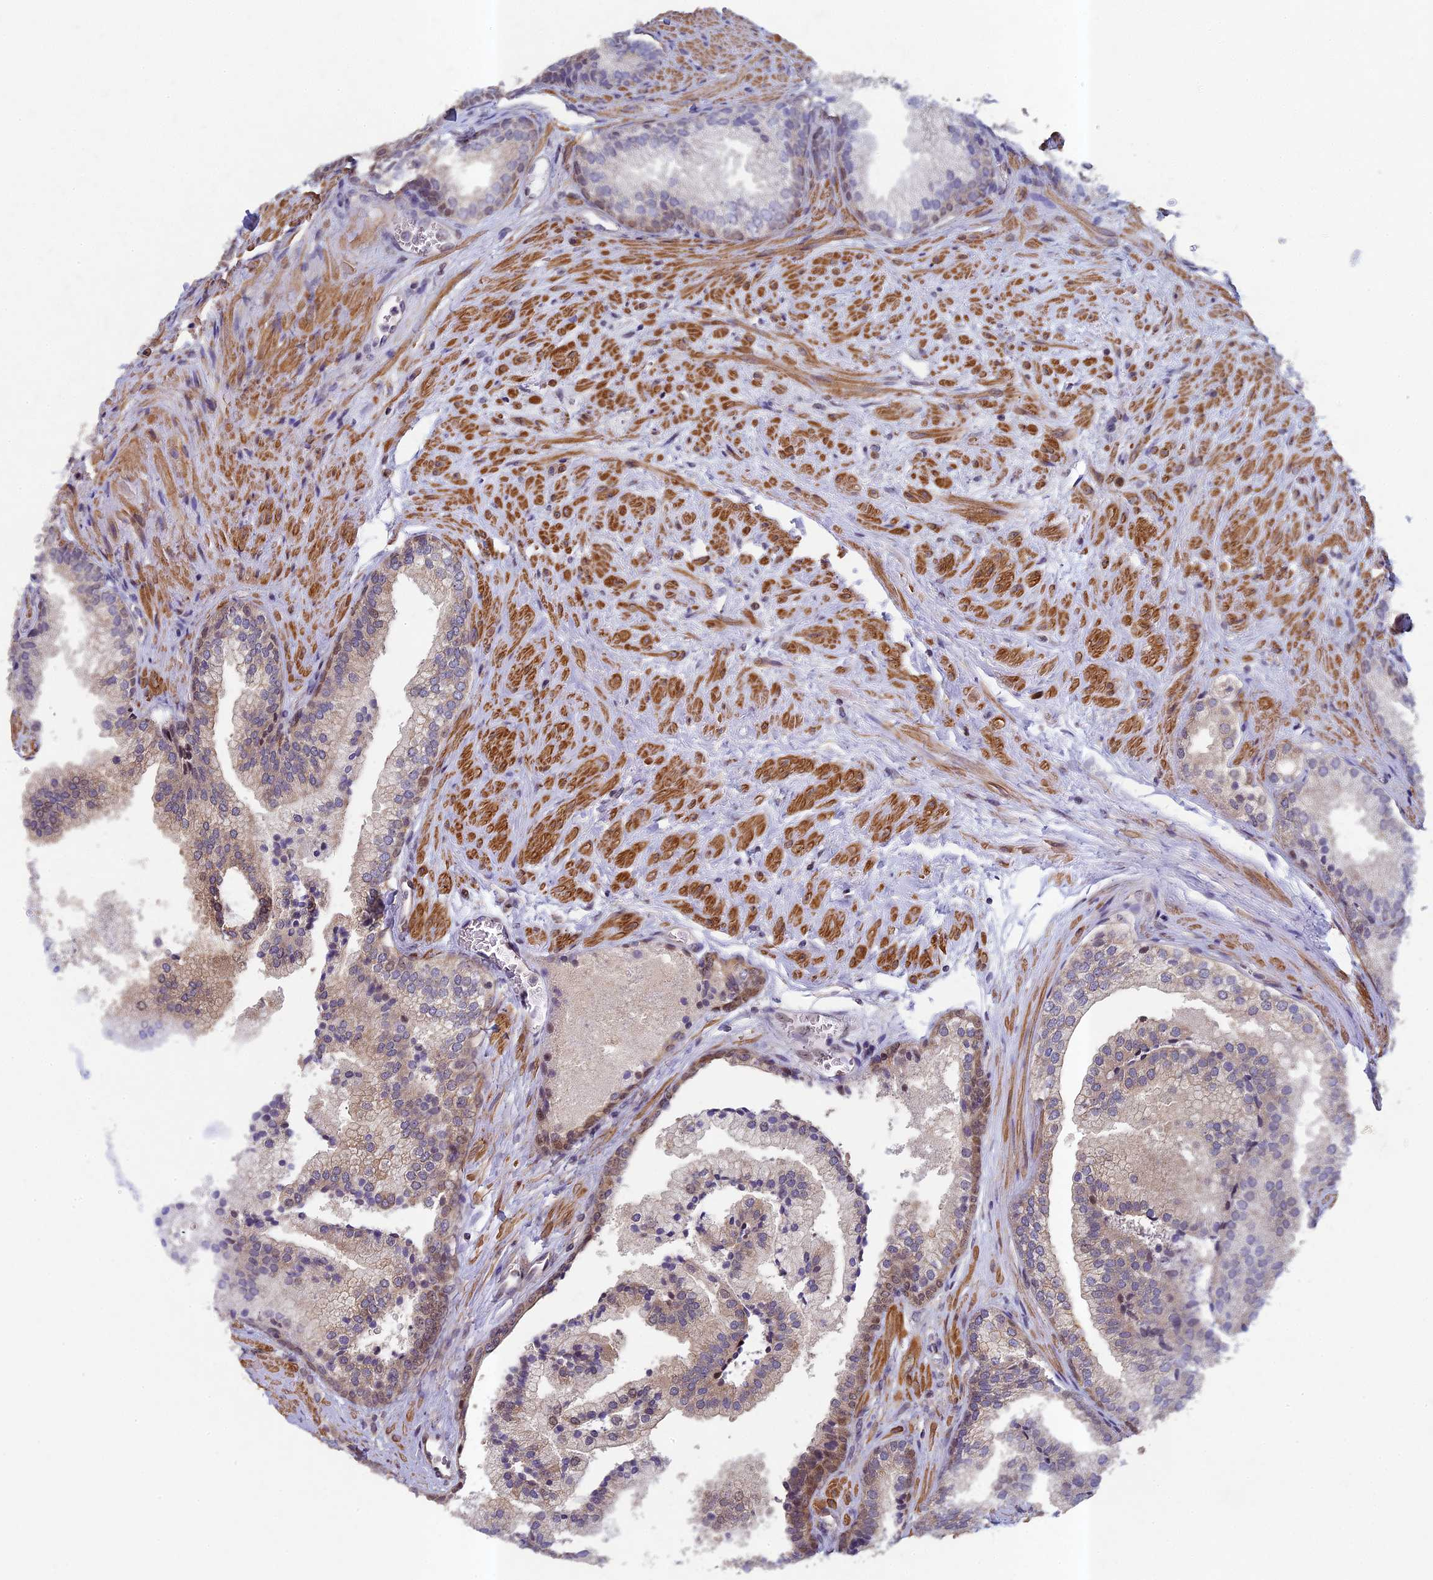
{"staining": {"intensity": "weak", "quantity": "<25%", "location": "cytoplasmic/membranous"}, "tissue": "prostate", "cell_type": "Glandular cells", "image_type": "normal", "snomed": [{"axis": "morphology", "description": "Normal tissue, NOS"}, {"axis": "topography", "description": "Prostate"}], "caption": "This is a histopathology image of immunohistochemistry staining of unremarkable prostate, which shows no expression in glandular cells.", "gene": "DIXDC1", "patient": {"sex": "male", "age": 76}}